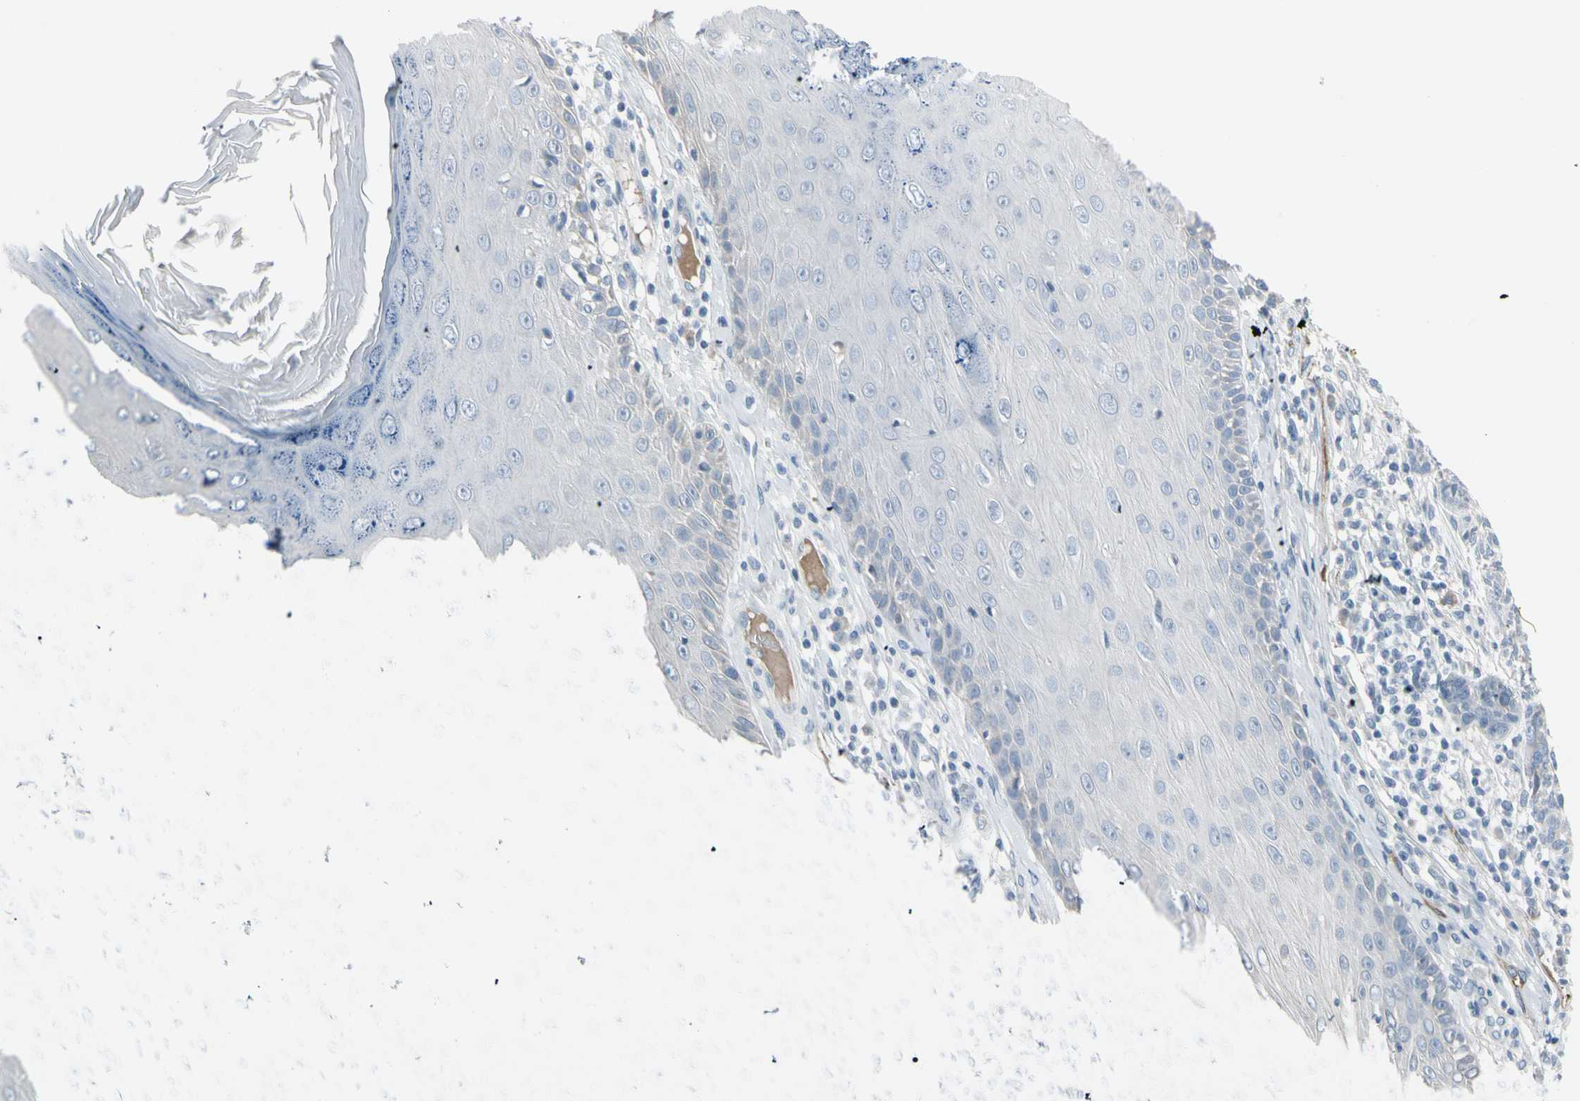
{"staining": {"intensity": "negative", "quantity": "none", "location": "none"}, "tissue": "skin cancer", "cell_type": "Tumor cells", "image_type": "cancer", "snomed": [{"axis": "morphology", "description": "Normal tissue, NOS"}, {"axis": "morphology", "description": "Basal cell carcinoma"}, {"axis": "topography", "description": "Skin"}], "caption": "Protein analysis of skin cancer (basal cell carcinoma) displays no significant positivity in tumor cells.", "gene": "PIGR", "patient": {"sex": "male", "age": 52}}